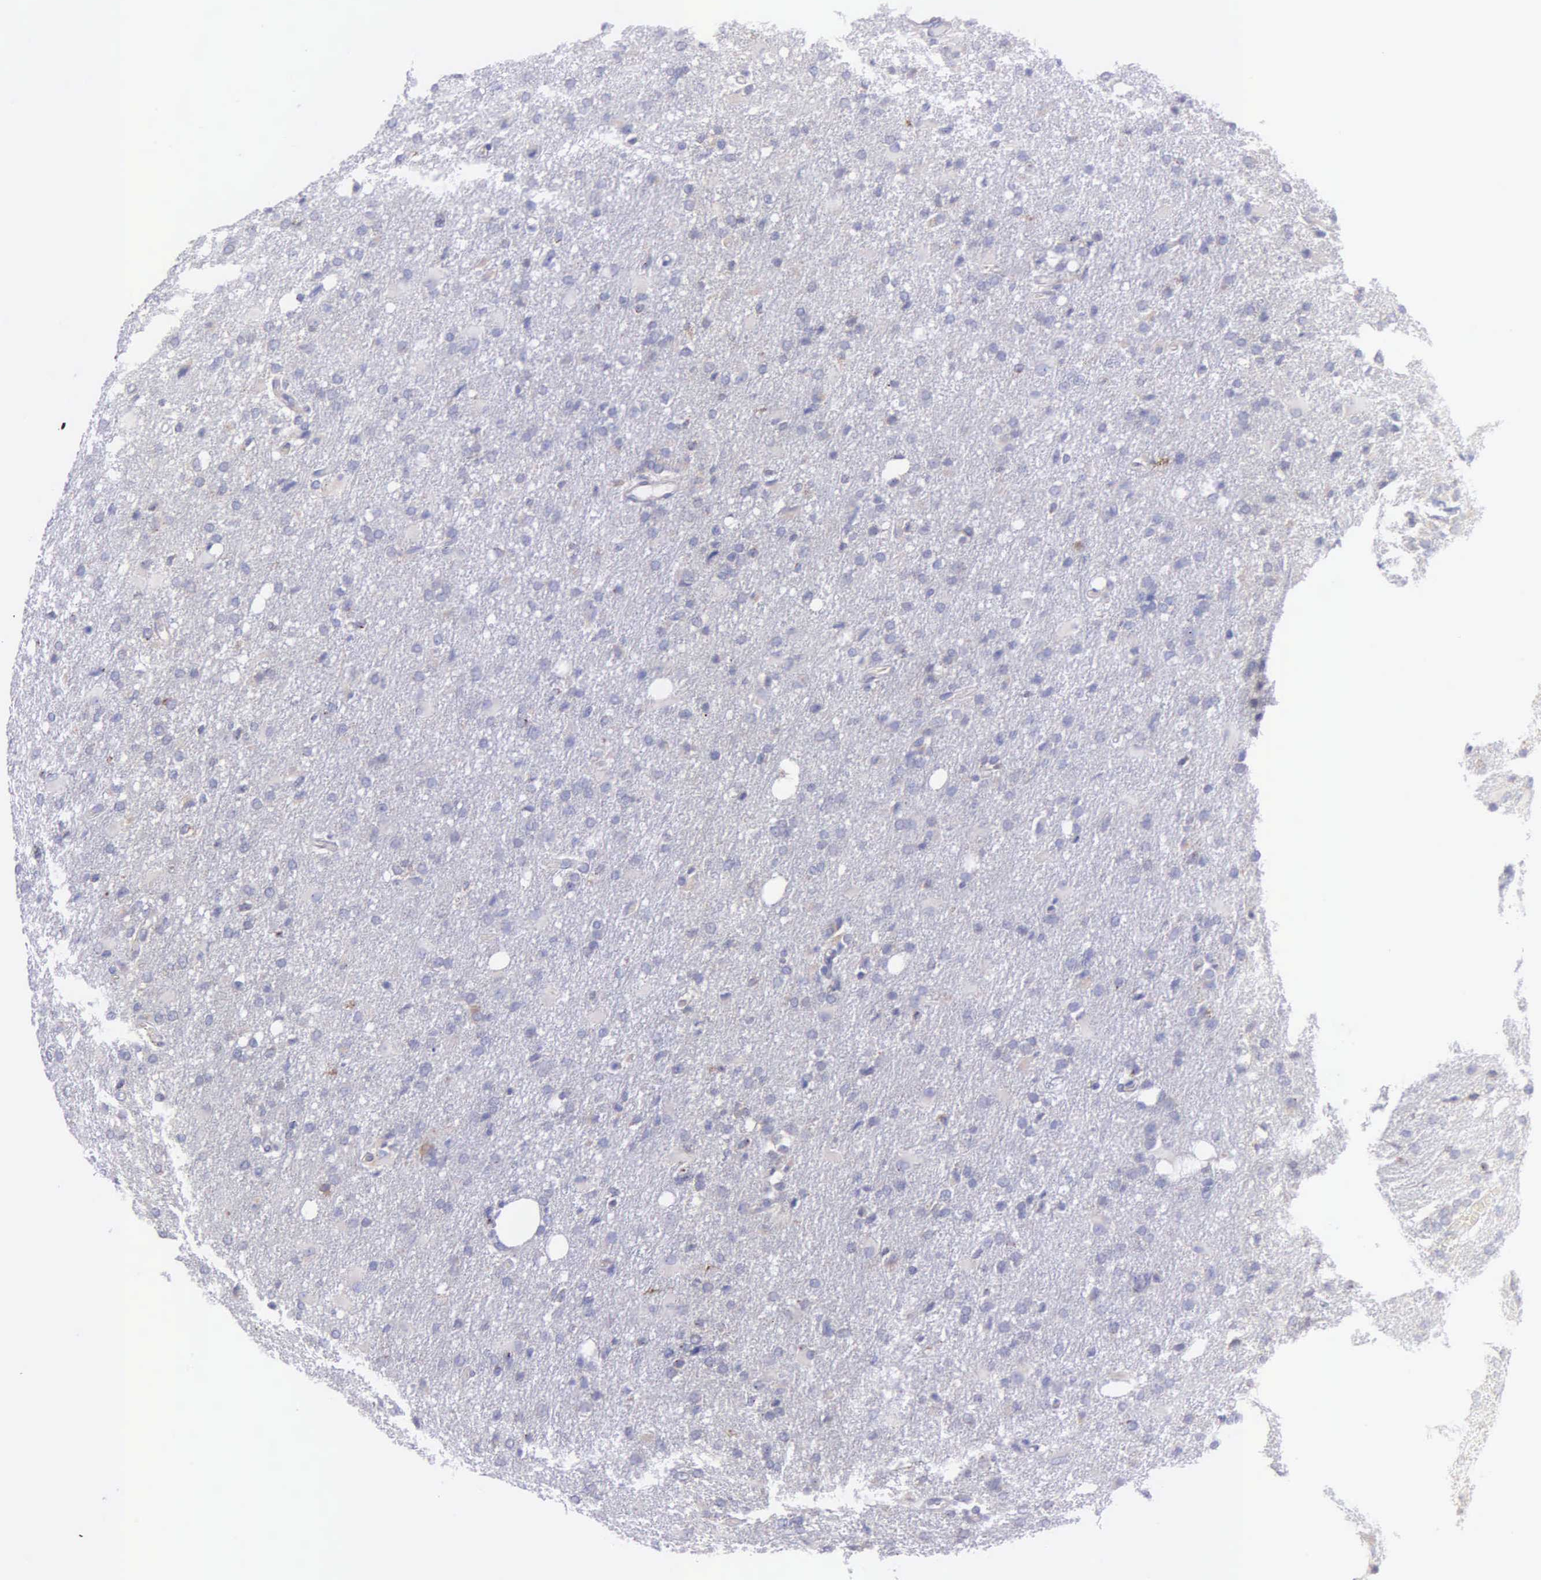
{"staining": {"intensity": "negative", "quantity": "none", "location": "none"}, "tissue": "glioma", "cell_type": "Tumor cells", "image_type": "cancer", "snomed": [{"axis": "morphology", "description": "Glioma, malignant, High grade"}, {"axis": "topography", "description": "Brain"}], "caption": "Immunohistochemistry (IHC) image of human glioma stained for a protein (brown), which demonstrates no staining in tumor cells.", "gene": "MIA2", "patient": {"sex": "male", "age": 68}}